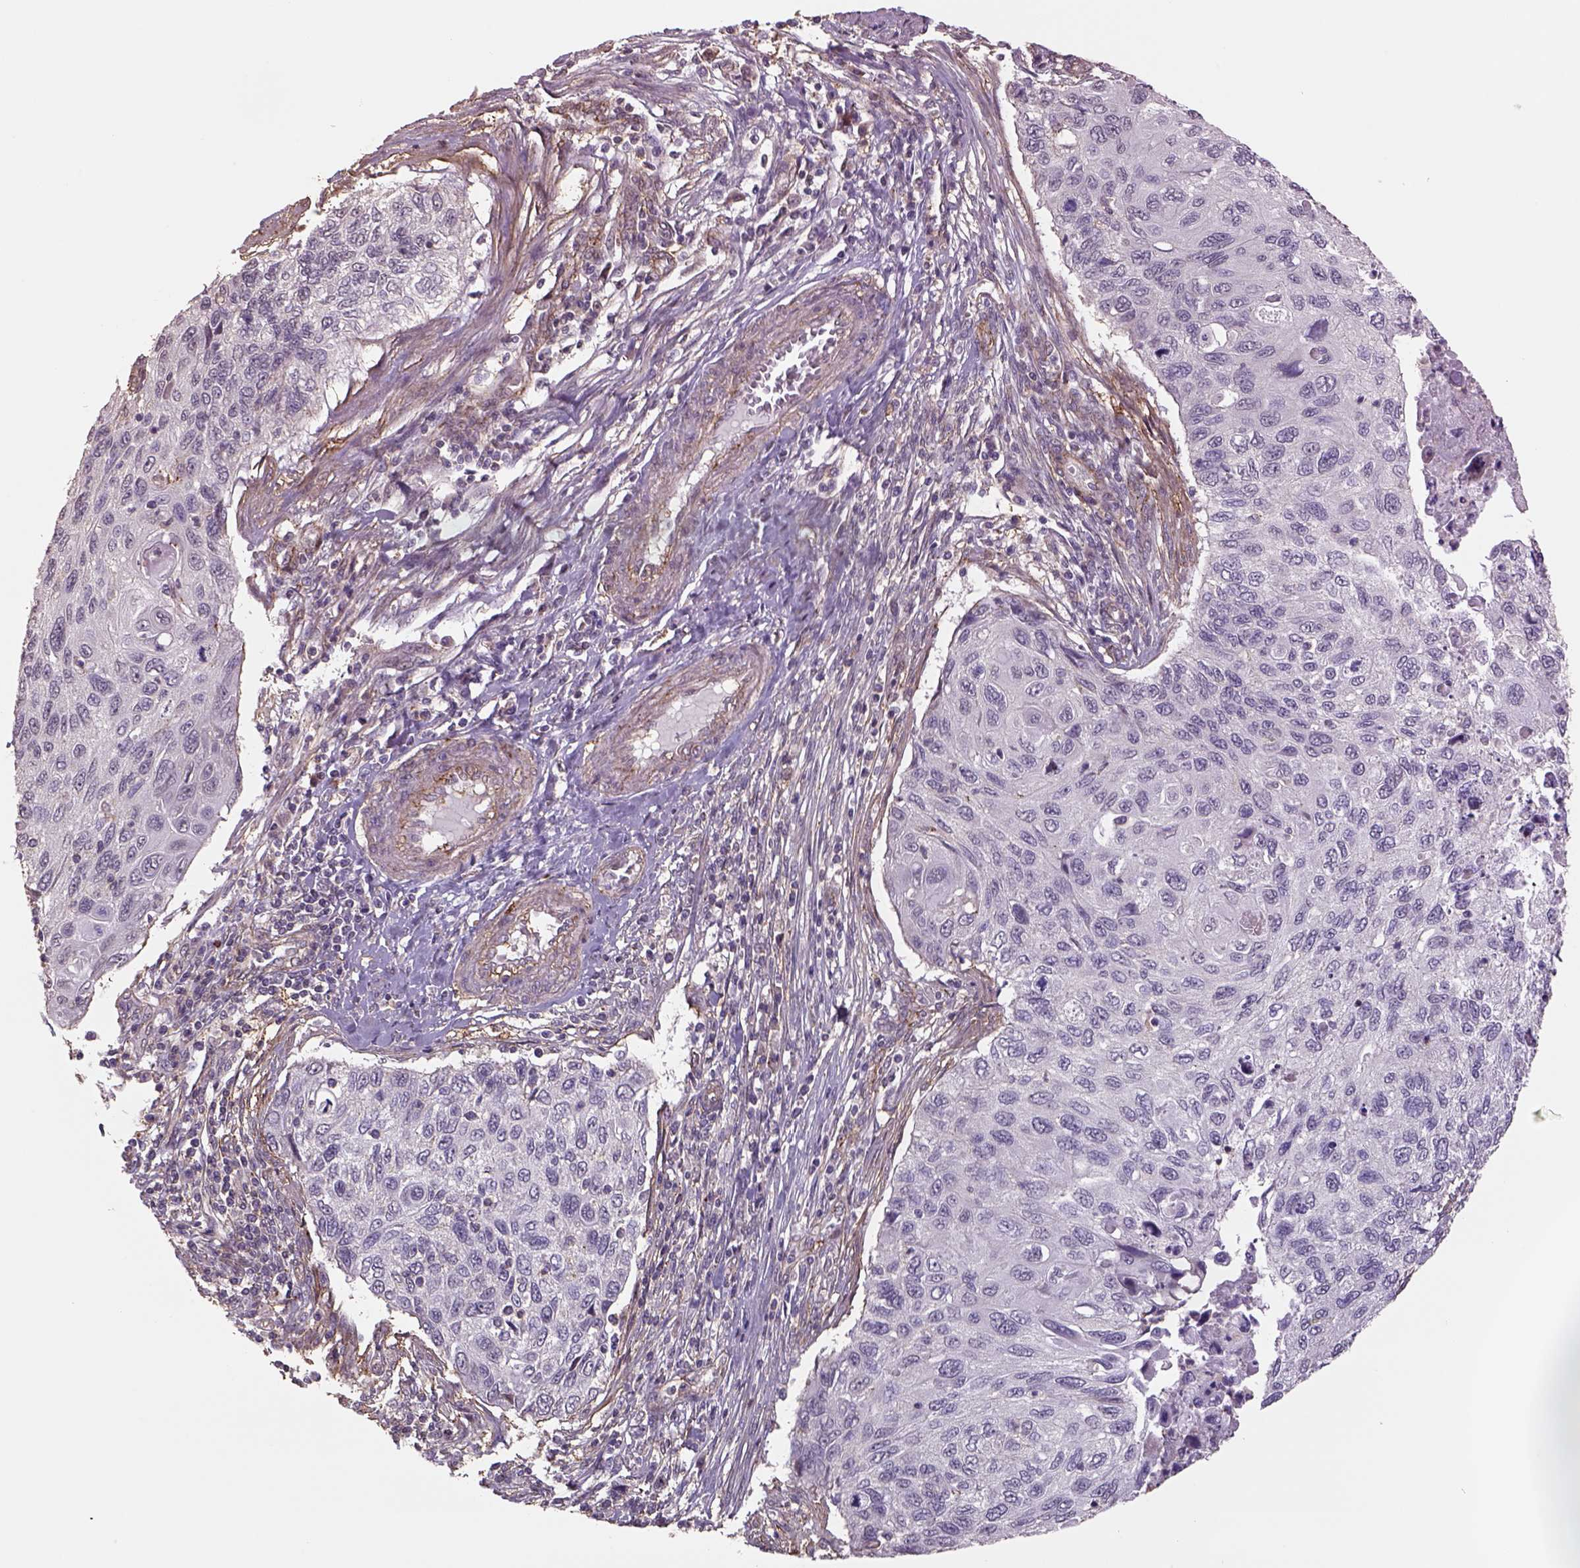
{"staining": {"intensity": "negative", "quantity": "none", "location": "none"}, "tissue": "cervical cancer", "cell_type": "Tumor cells", "image_type": "cancer", "snomed": [{"axis": "morphology", "description": "Squamous cell carcinoma, NOS"}, {"axis": "topography", "description": "Cervix"}], "caption": "Tumor cells are negative for protein expression in human squamous cell carcinoma (cervical).", "gene": "LIN7A", "patient": {"sex": "female", "age": 70}}